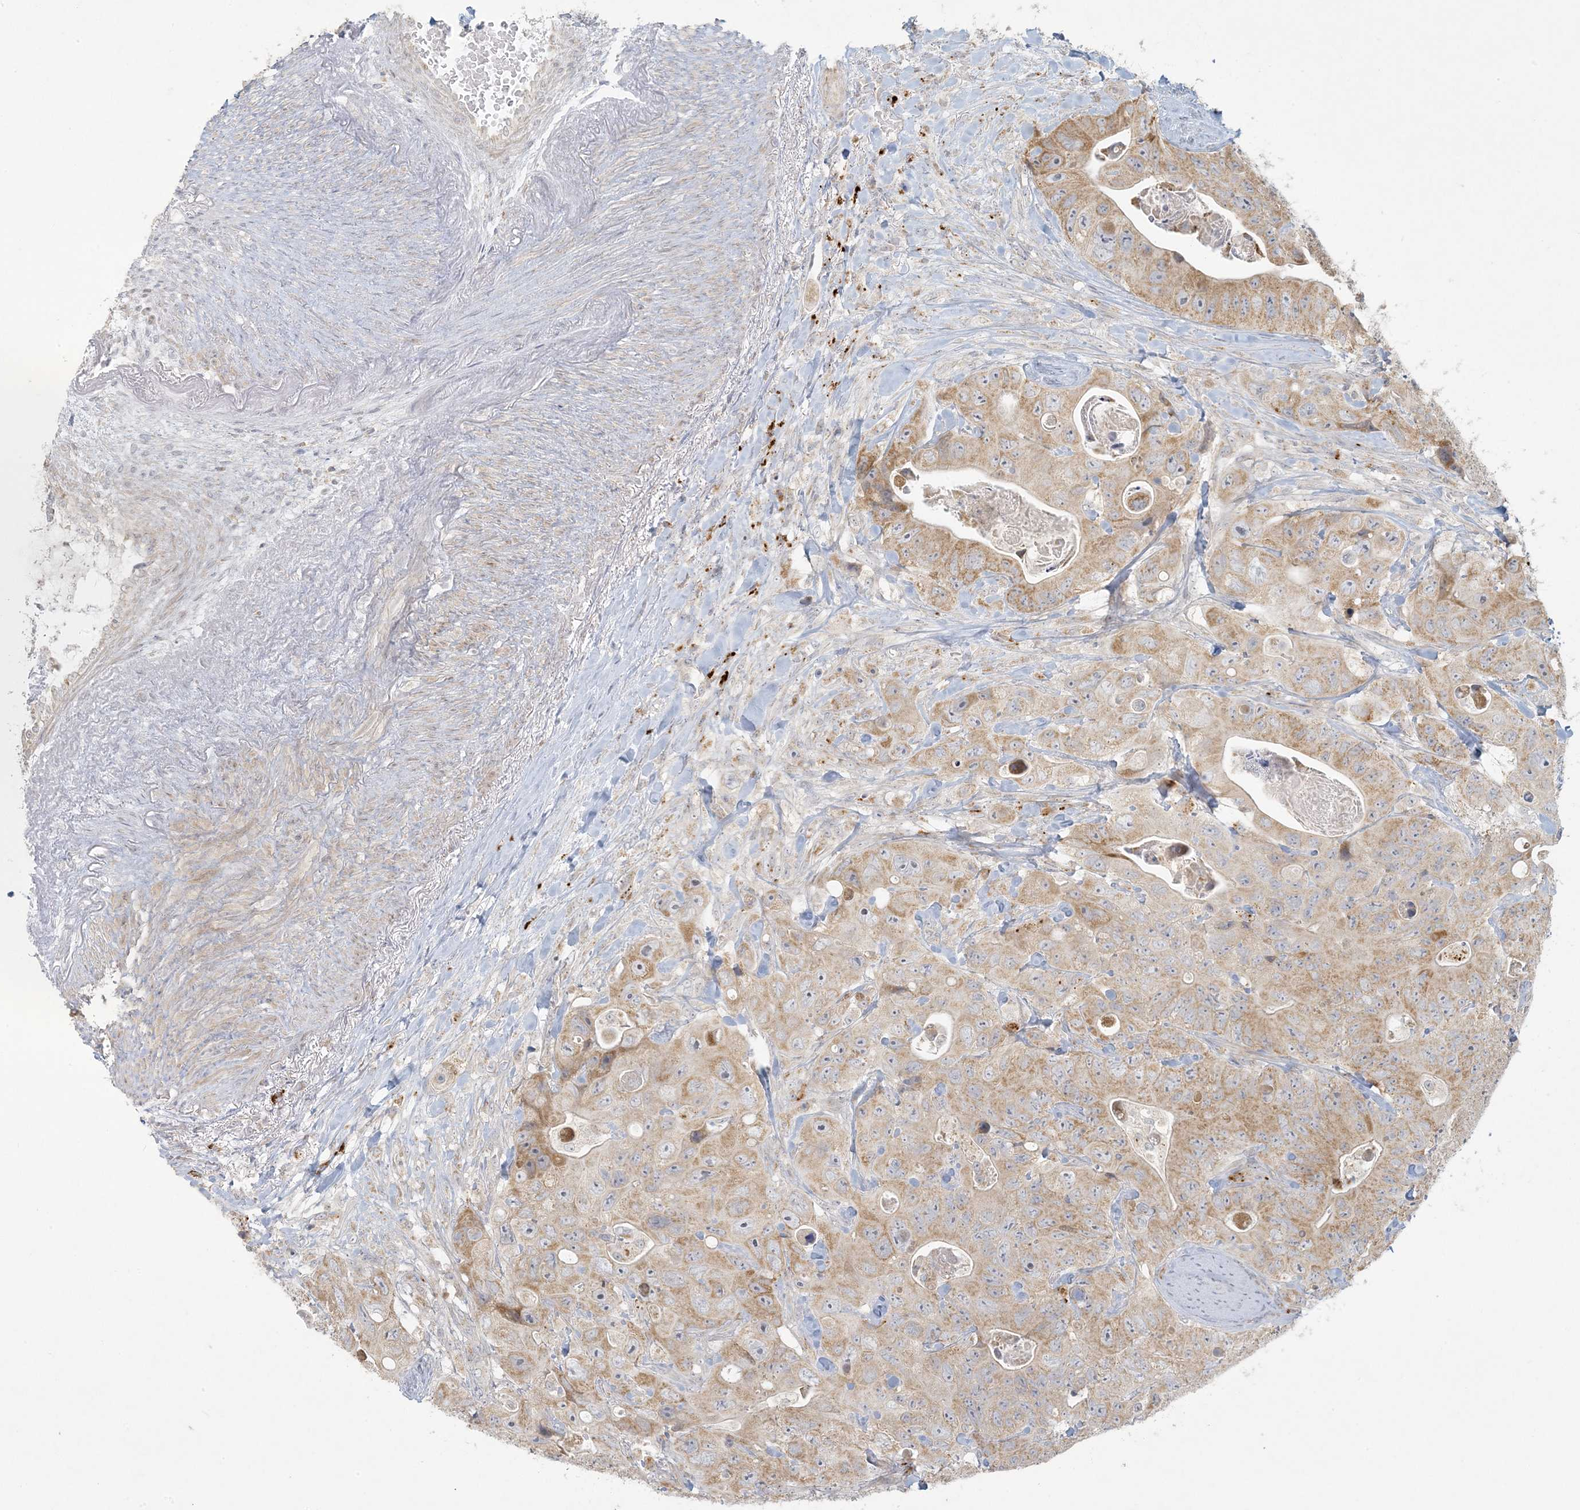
{"staining": {"intensity": "moderate", "quantity": ">75%", "location": "cytoplasmic/membranous"}, "tissue": "colorectal cancer", "cell_type": "Tumor cells", "image_type": "cancer", "snomed": [{"axis": "morphology", "description": "Adenocarcinoma, NOS"}, {"axis": "topography", "description": "Colon"}], "caption": "Immunohistochemical staining of colorectal adenocarcinoma displays medium levels of moderate cytoplasmic/membranous protein expression in approximately >75% of tumor cells. The protein is stained brown, and the nuclei are stained in blue (DAB IHC with brightfield microscopy, high magnification).", "gene": "MCAT", "patient": {"sex": "female", "age": 46}}